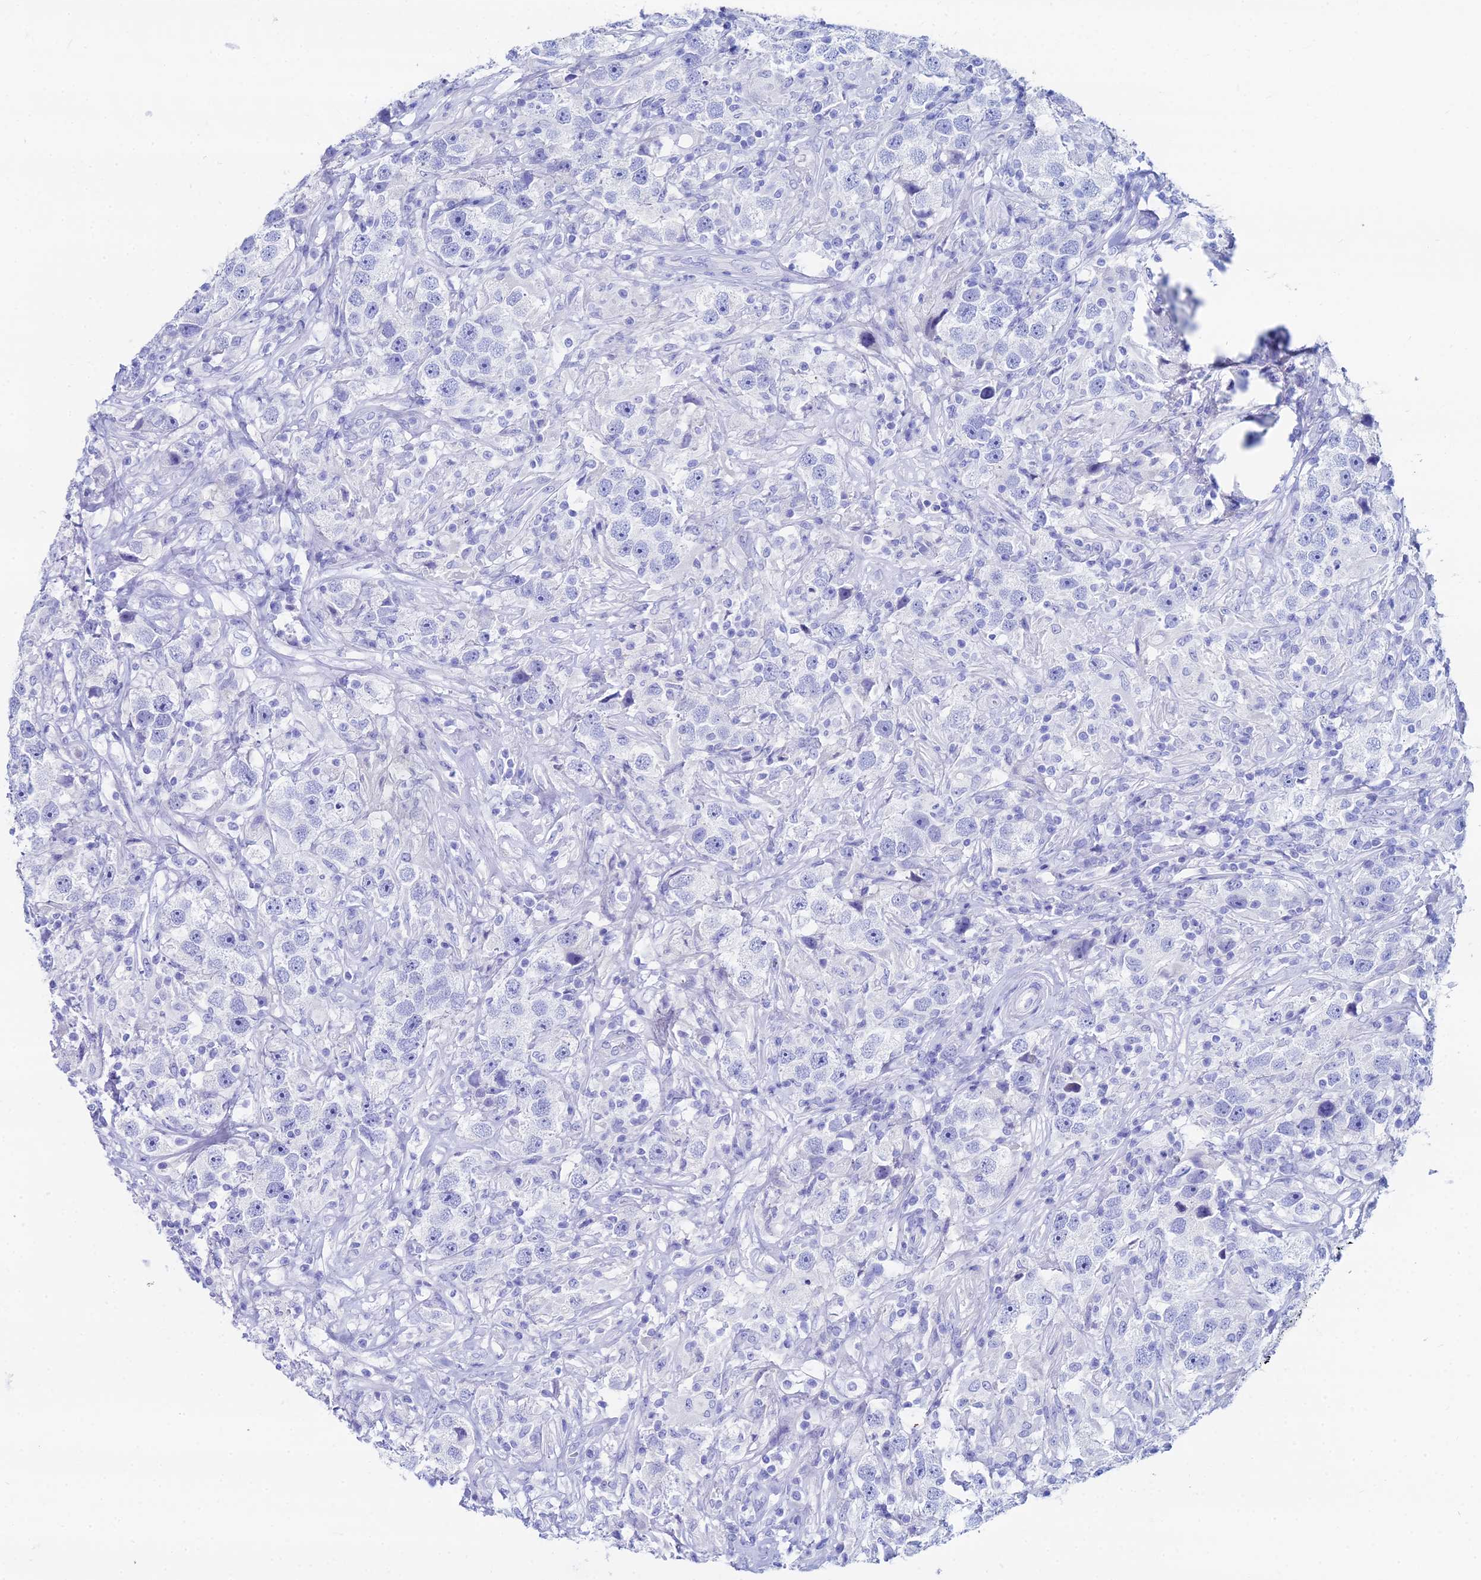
{"staining": {"intensity": "negative", "quantity": "none", "location": "none"}, "tissue": "testis cancer", "cell_type": "Tumor cells", "image_type": "cancer", "snomed": [{"axis": "morphology", "description": "Seminoma, NOS"}, {"axis": "topography", "description": "Testis"}], "caption": "Protein analysis of testis cancer exhibits no significant staining in tumor cells.", "gene": "HSPA1L", "patient": {"sex": "male", "age": 49}}